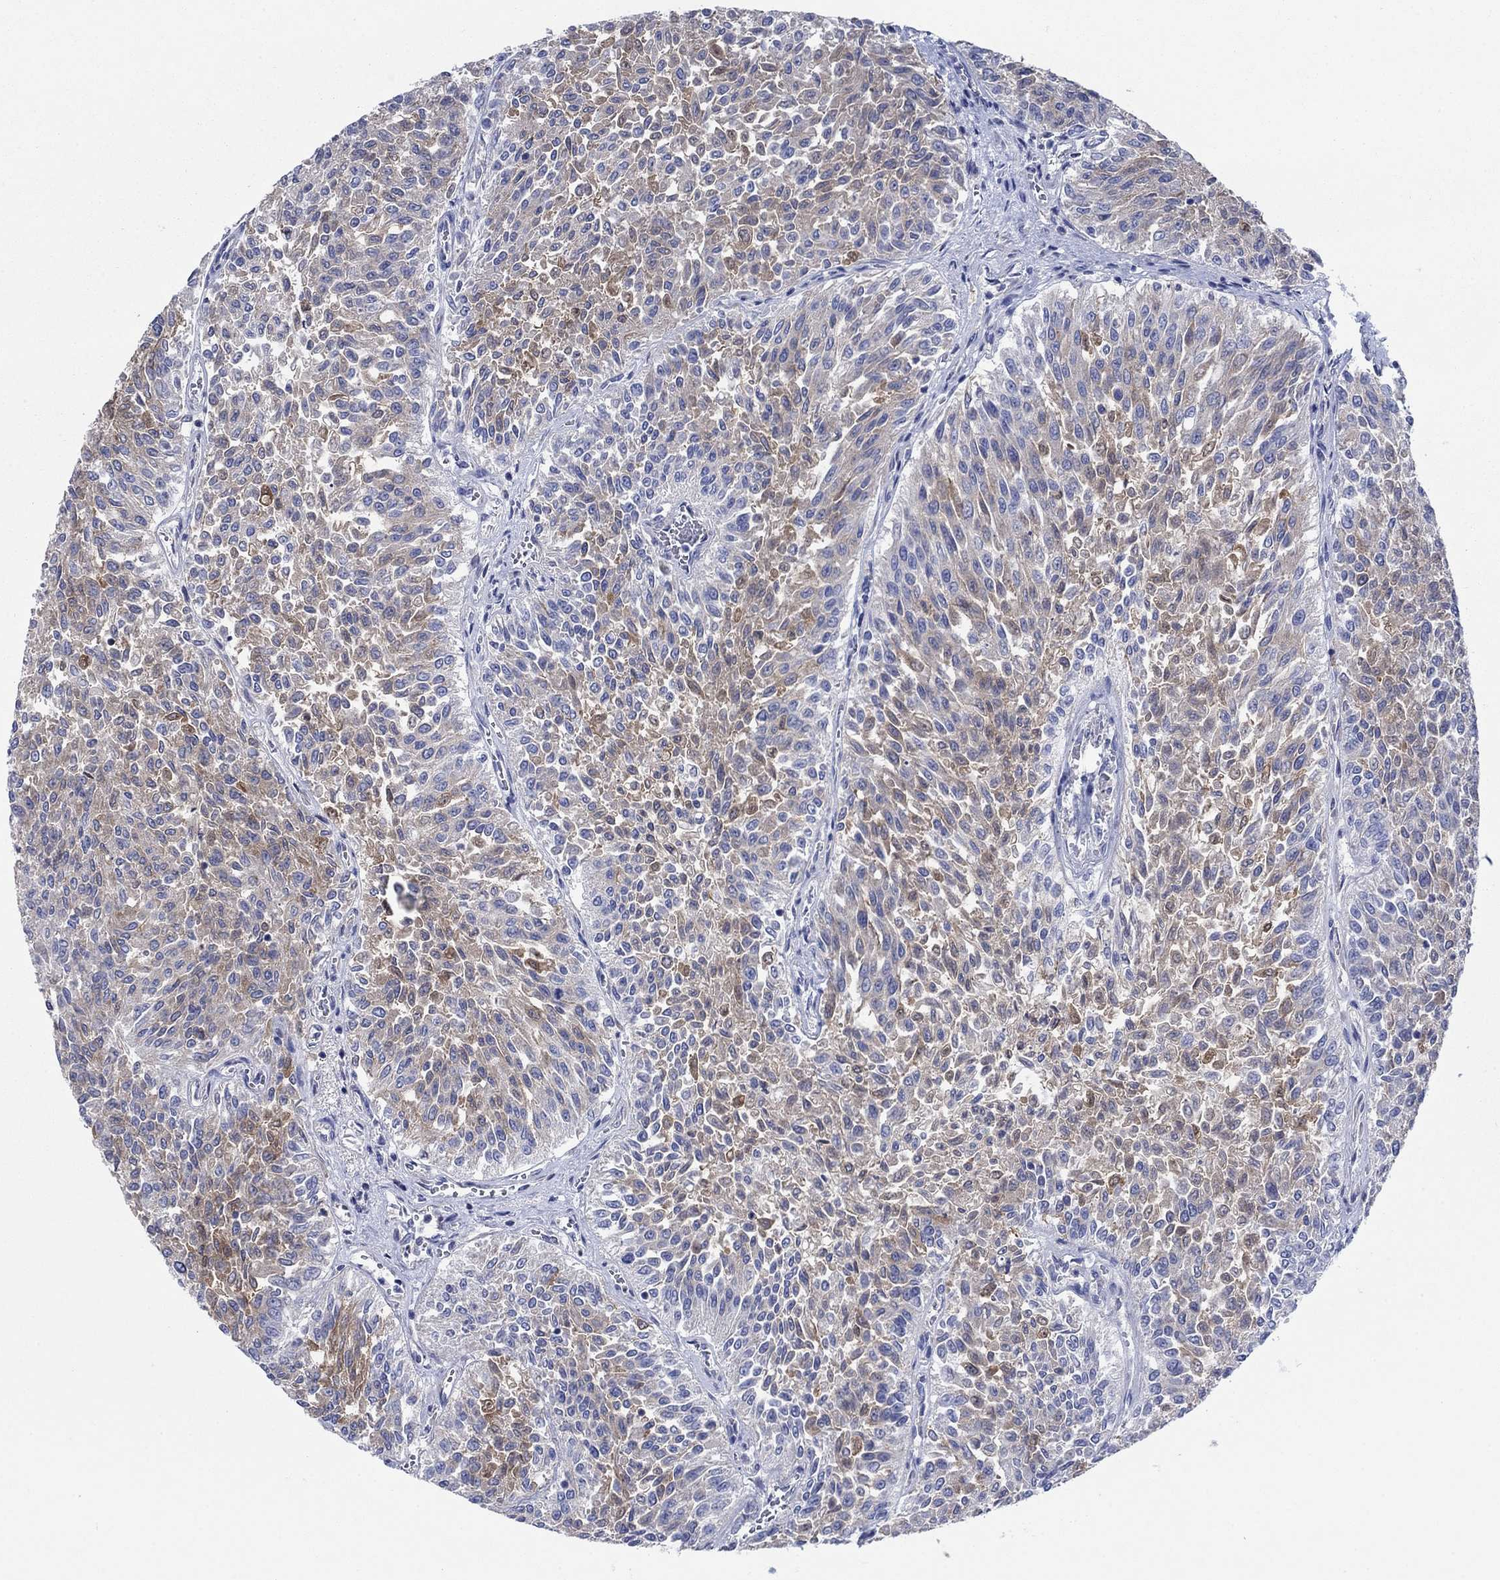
{"staining": {"intensity": "weak", "quantity": "25%-75%", "location": "cytoplasmic/membranous"}, "tissue": "urothelial cancer", "cell_type": "Tumor cells", "image_type": "cancer", "snomed": [{"axis": "morphology", "description": "Urothelial carcinoma, Low grade"}, {"axis": "topography", "description": "Urinary bladder"}], "caption": "DAB (3,3'-diaminobenzidine) immunohistochemical staining of human urothelial carcinoma (low-grade) shows weak cytoplasmic/membranous protein staining in approximately 25%-75% of tumor cells. (Brightfield microscopy of DAB IHC at high magnification).", "gene": "TRIM16", "patient": {"sex": "male", "age": 78}}